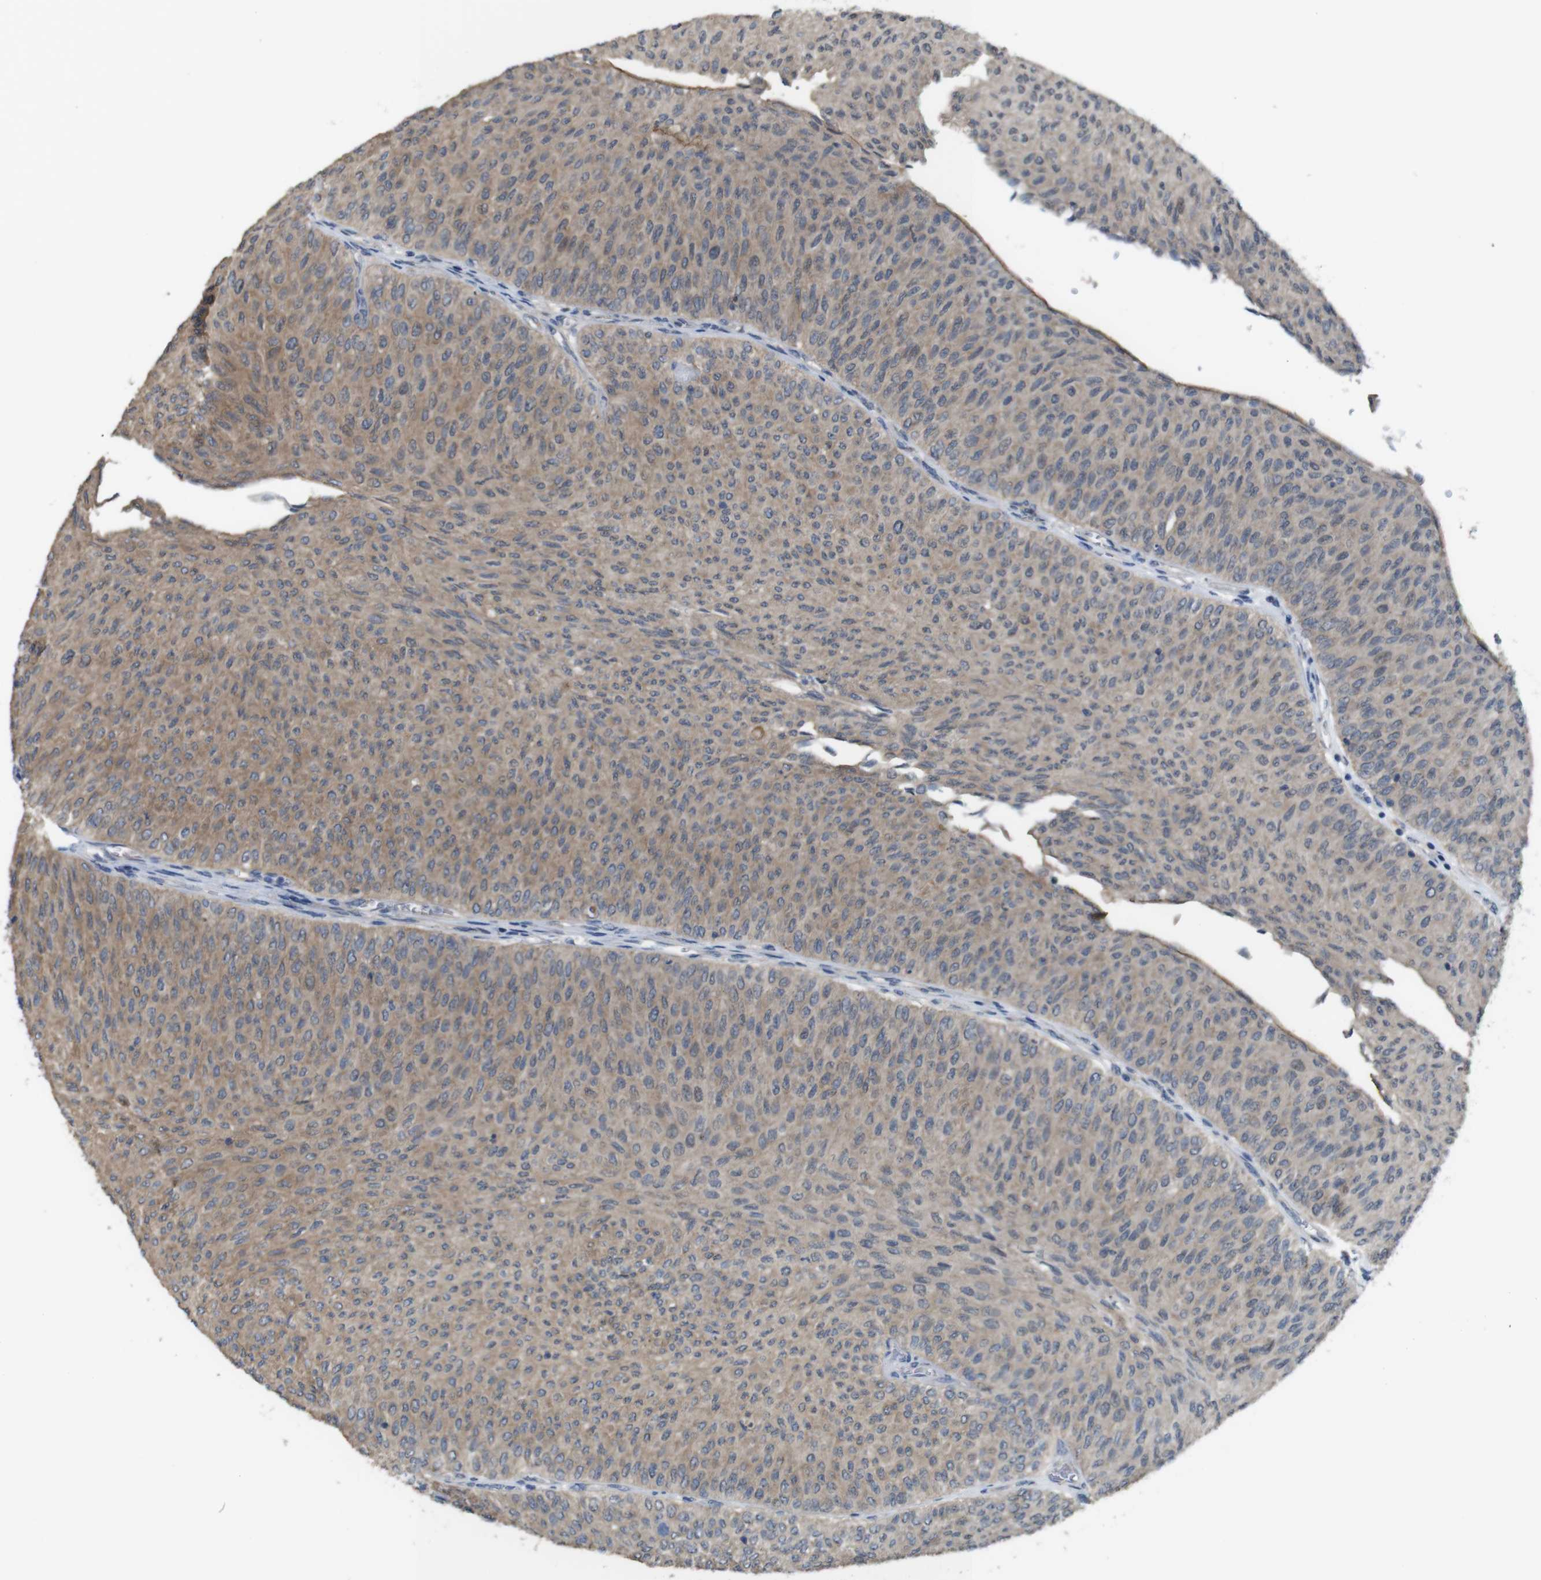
{"staining": {"intensity": "weak", "quantity": ">75%", "location": "cytoplasmic/membranous"}, "tissue": "urothelial cancer", "cell_type": "Tumor cells", "image_type": "cancer", "snomed": [{"axis": "morphology", "description": "Urothelial carcinoma, Low grade"}, {"axis": "topography", "description": "Urinary bladder"}], "caption": "Immunohistochemistry staining of urothelial cancer, which exhibits low levels of weak cytoplasmic/membranous positivity in approximately >75% of tumor cells indicating weak cytoplasmic/membranous protein expression. The staining was performed using DAB (brown) for protein detection and nuclei were counterstained in hematoxylin (blue).", "gene": "CDC34", "patient": {"sex": "male", "age": 78}}